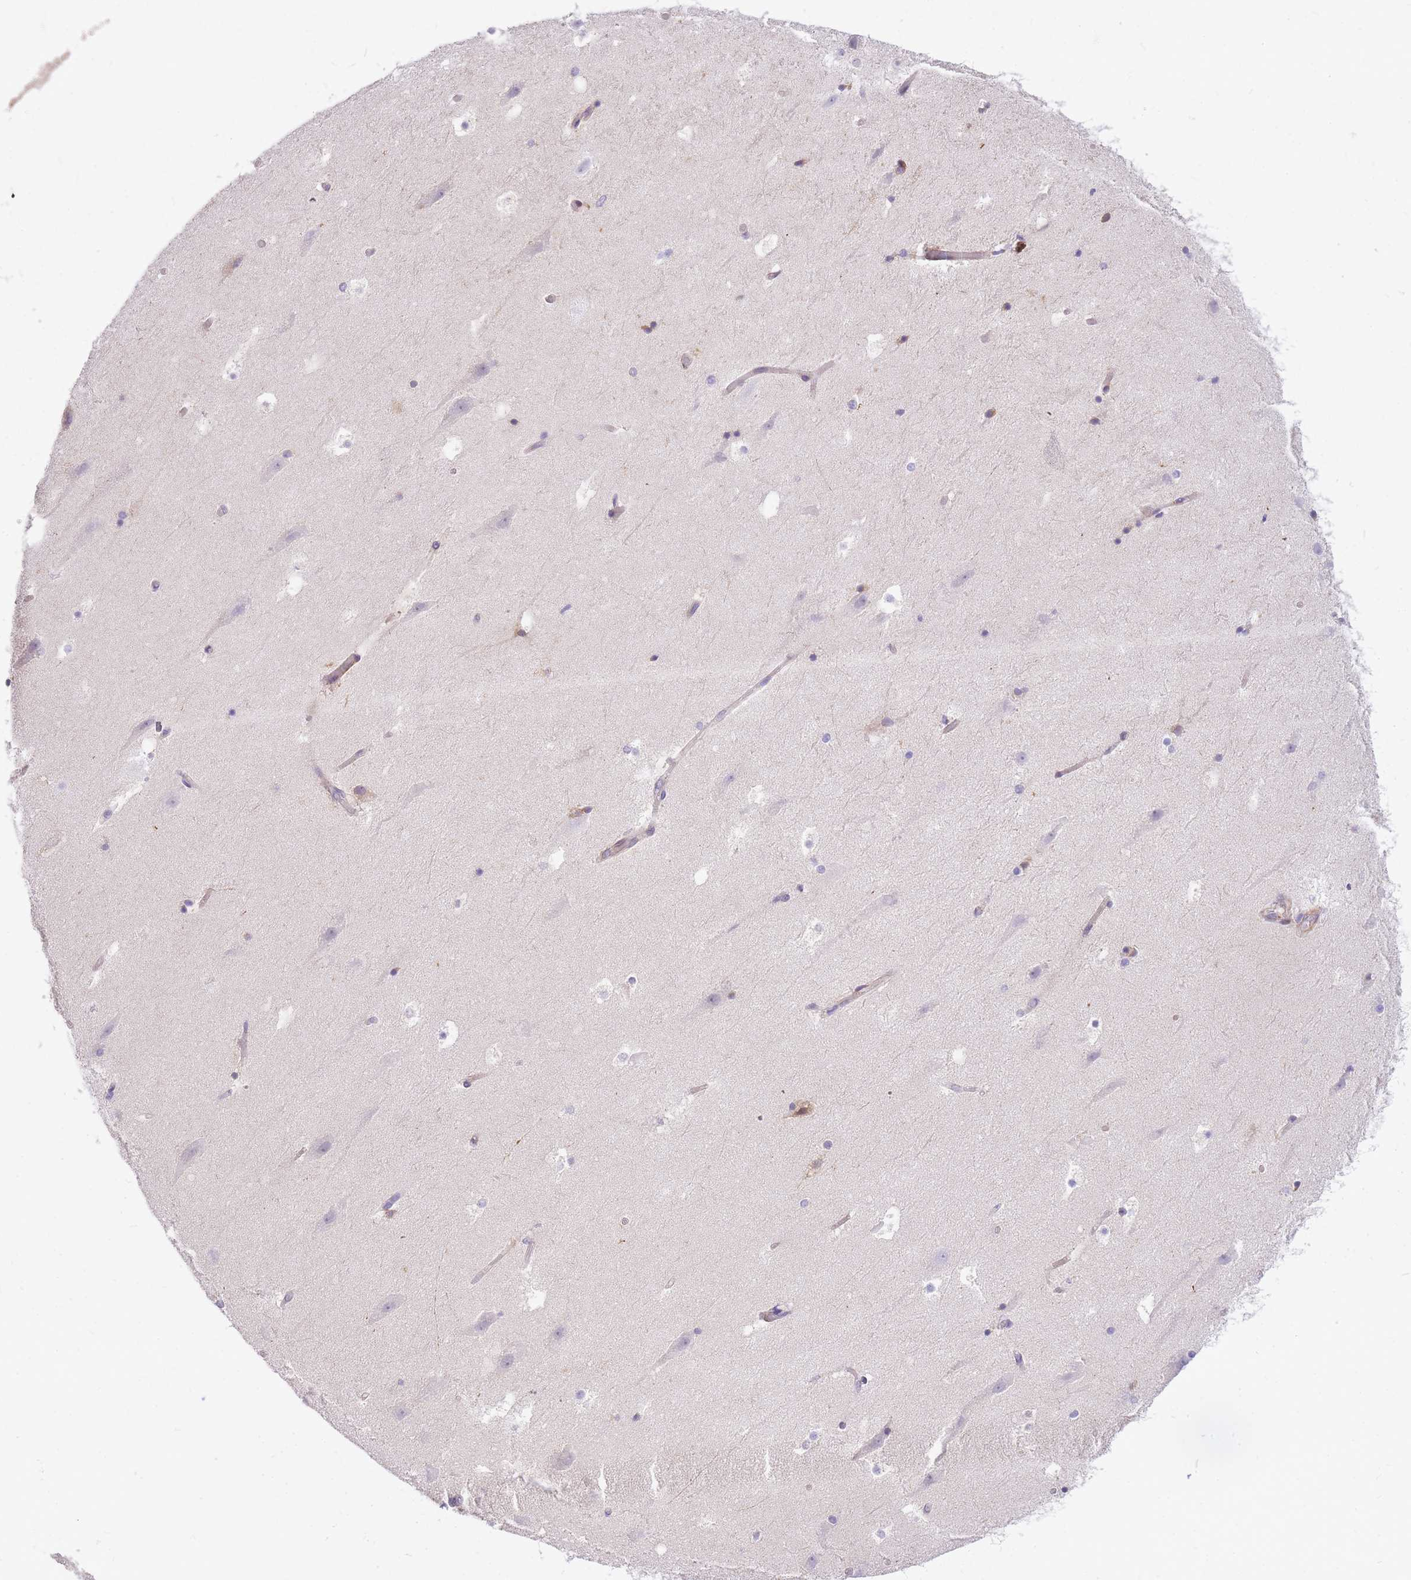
{"staining": {"intensity": "negative", "quantity": "none", "location": "none"}, "tissue": "hippocampus", "cell_type": "Glial cells", "image_type": "normal", "snomed": [{"axis": "morphology", "description": "Normal tissue, NOS"}, {"axis": "topography", "description": "Hippocampus"}], "caption": "Immunohistochemistry (IHC) photomicrograph of unremarkable human hippocampus stained for a protein (brown), which displays no expression in glial cells.", "gene": "S100PBP", "patient": {"sex": "female", "age": 52}}